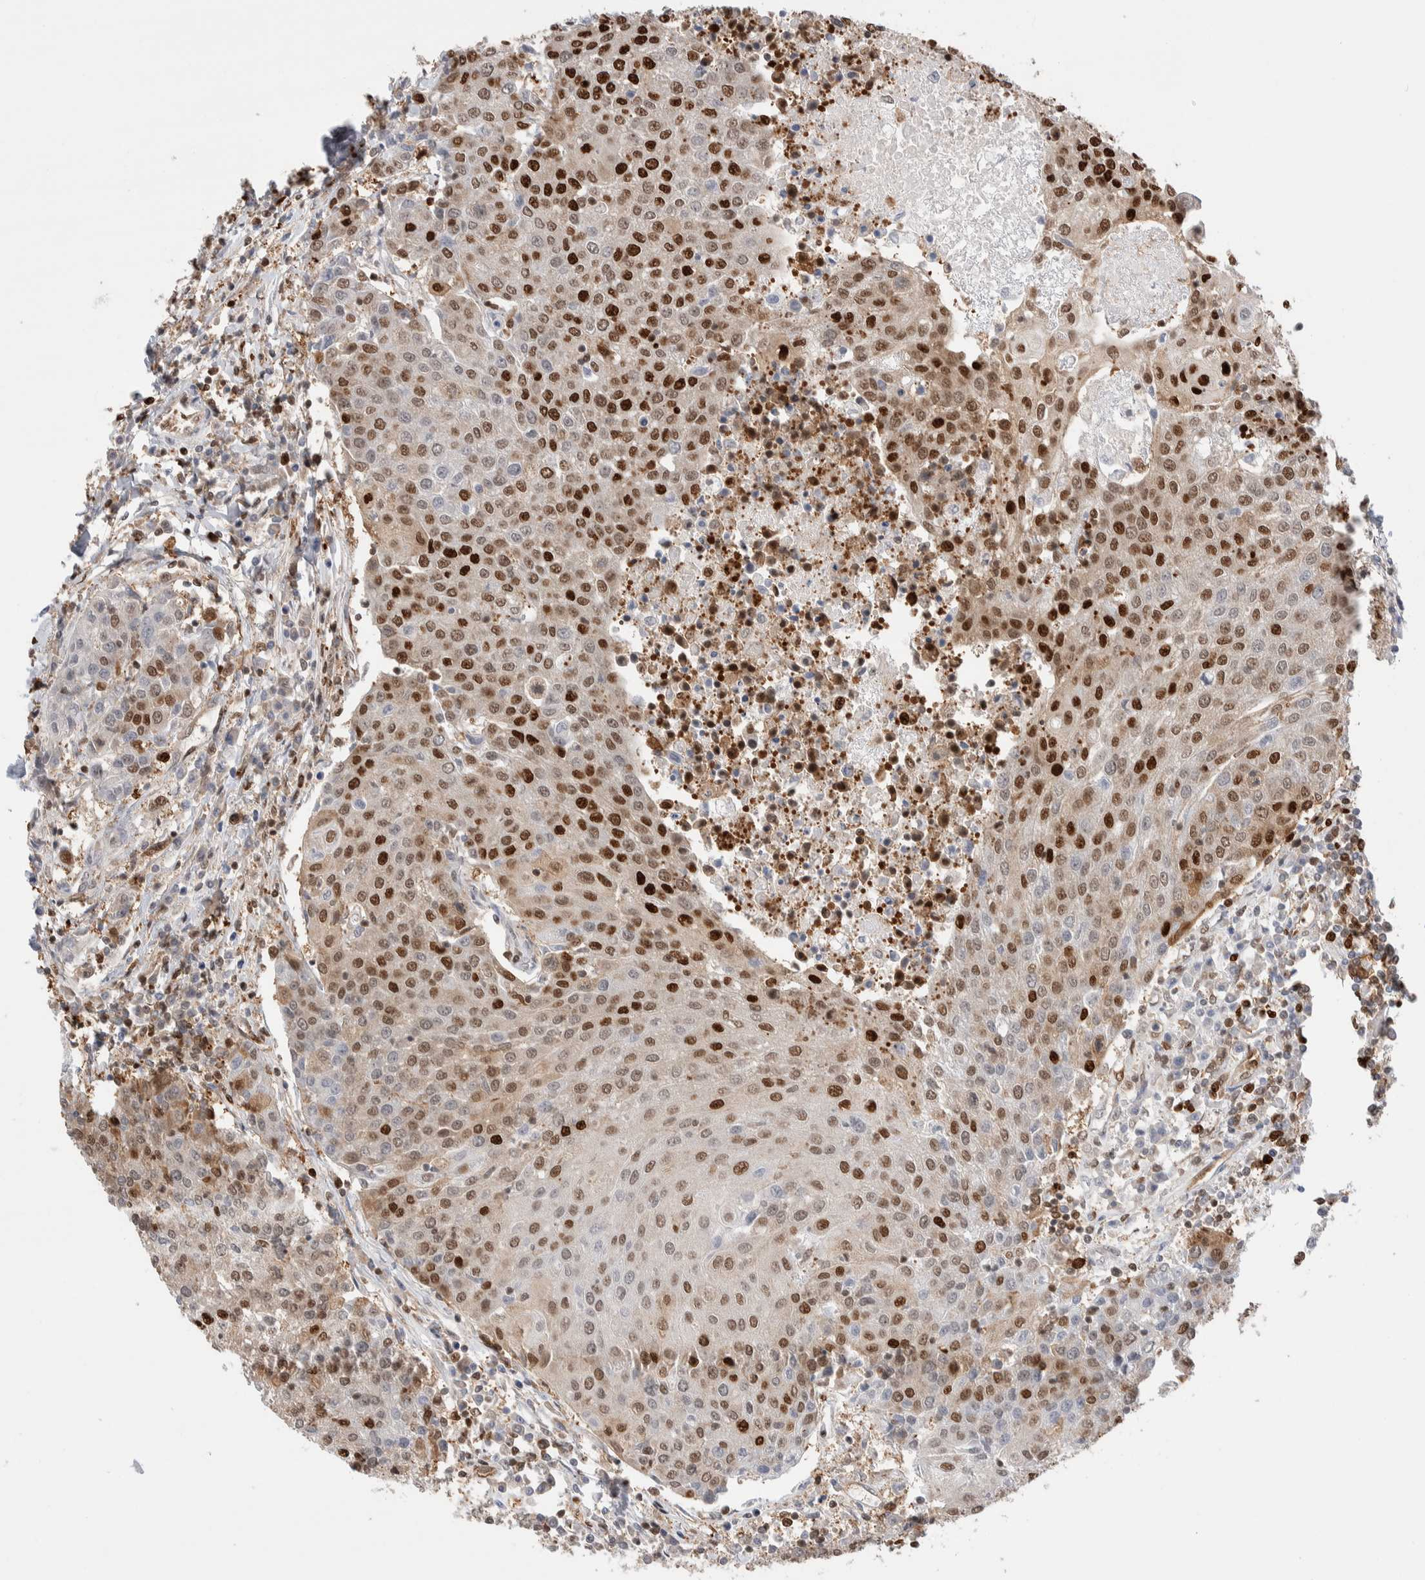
{"staining": {"intensity": "strong", "quantity": "25%-75%", "location": "cytoplasmic/membranous,nuclear"}, "tissue": "urothelial cancer", "cell_type": "Tumor cells", "image_type": "cancer", "snomed": [{"axis": "morphology", "description": "Urothelial carcinoma, High grade"}, {"axis": "topography", "description": "Urinary bladder"}], "caption": "Protein analysis of urothelial cancer tissue exhibits strong cytoplasmic/membranous and nuclear expression in approximately 25%-75% of tumor cells. (DAB = brown stain, brightfield microscopy at high magnification).", "gene": "RNASEK-C17orf49", "patient": {"sex": "female", "age": 85}}